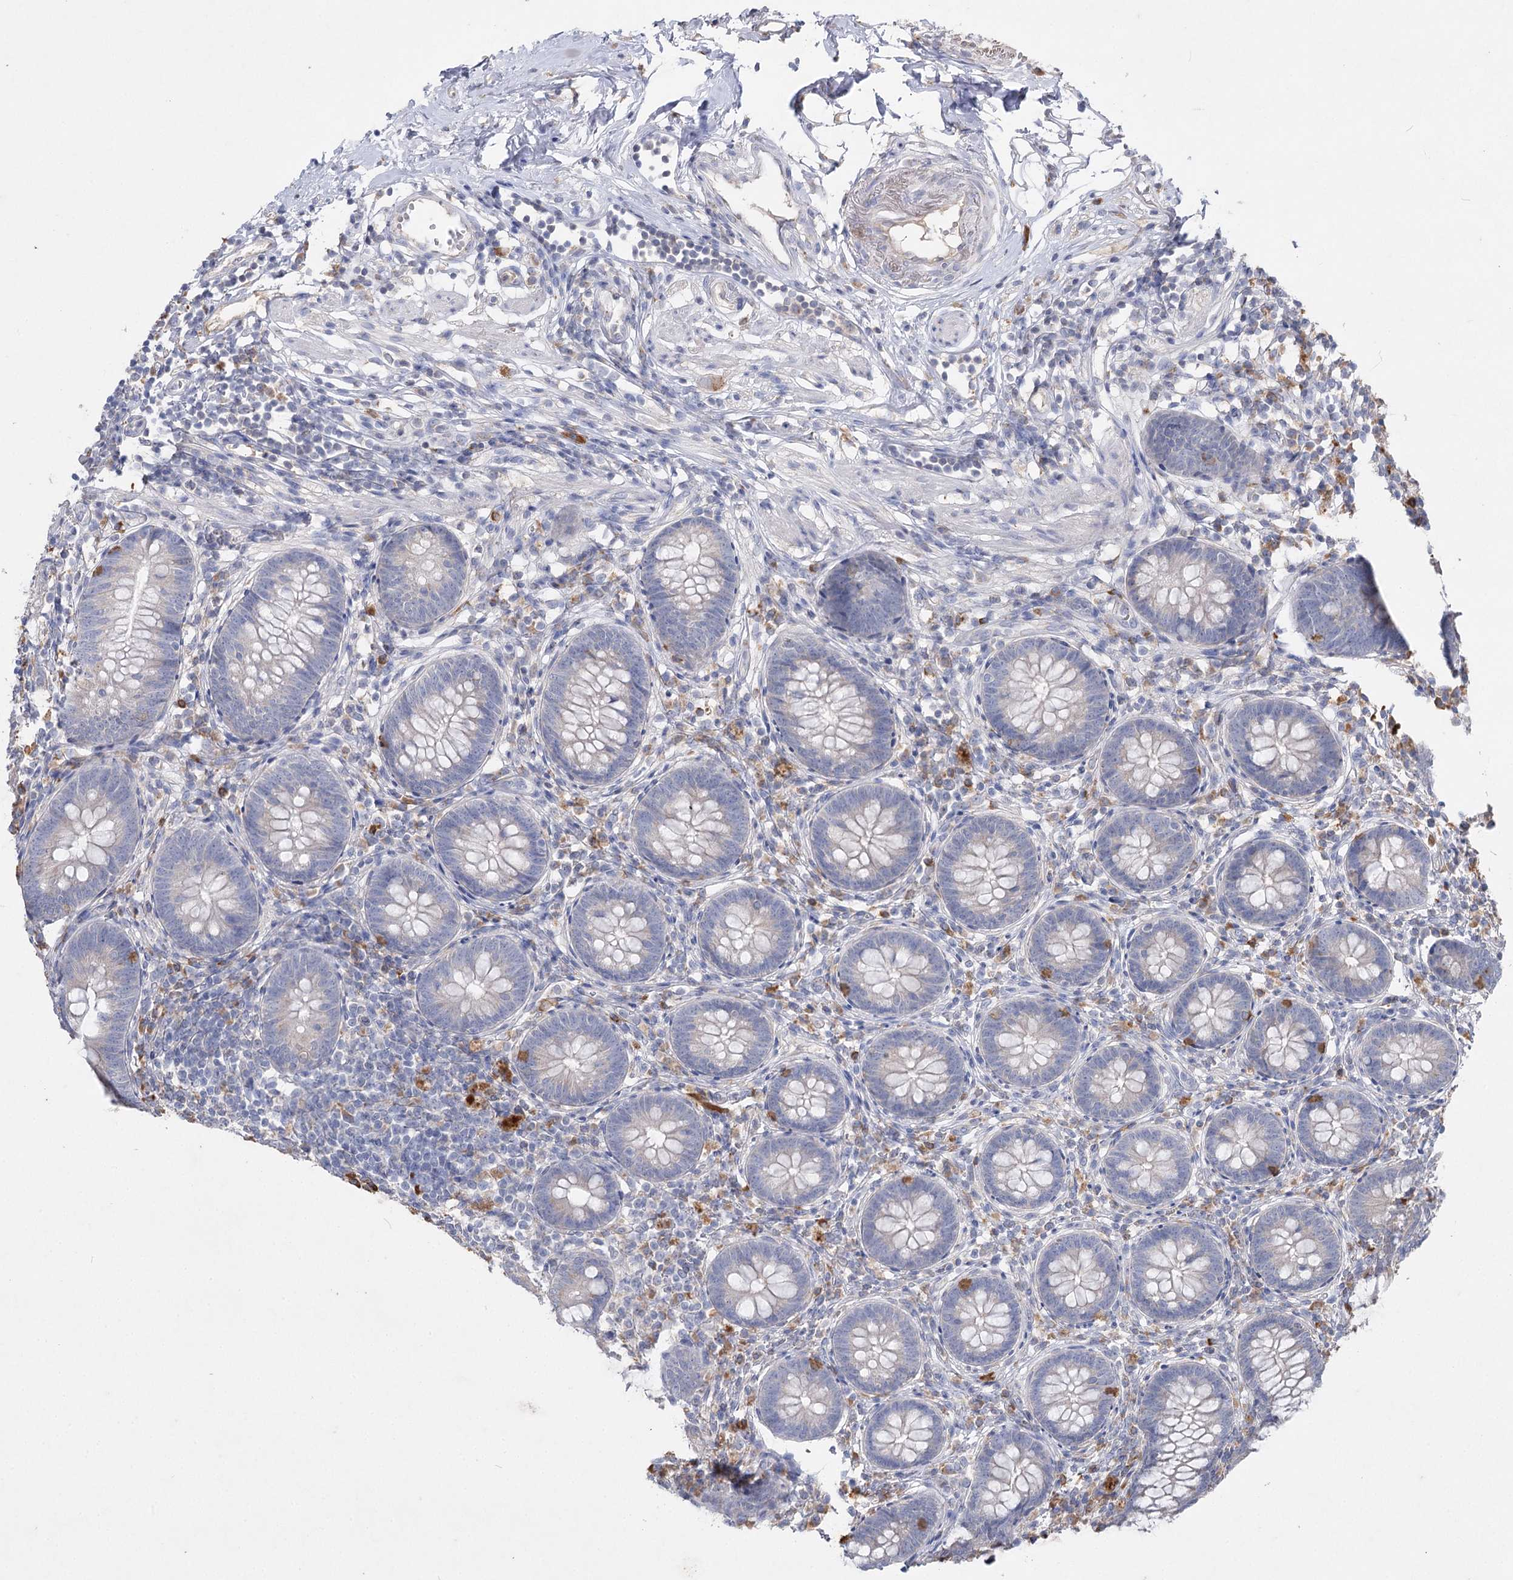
{"staining": {"intensity": "negative", "quantity": "none", "location": "none"}, "tissue": "appendix", "cell_type": "Glandular cells", "image_type": "normal", "snomed": [{"axis": "morphology", "description": "Normal tissue, NOS"}, {"axis": "topography", "description": "Appendix"}], "caption": "Appendix was stained to show a protein in brown. There is no significant expression in glandular cells. Nuclei are stained in blue.", "gene": "IL1RAP", "patient": {"sex": "female", "age": 62}}